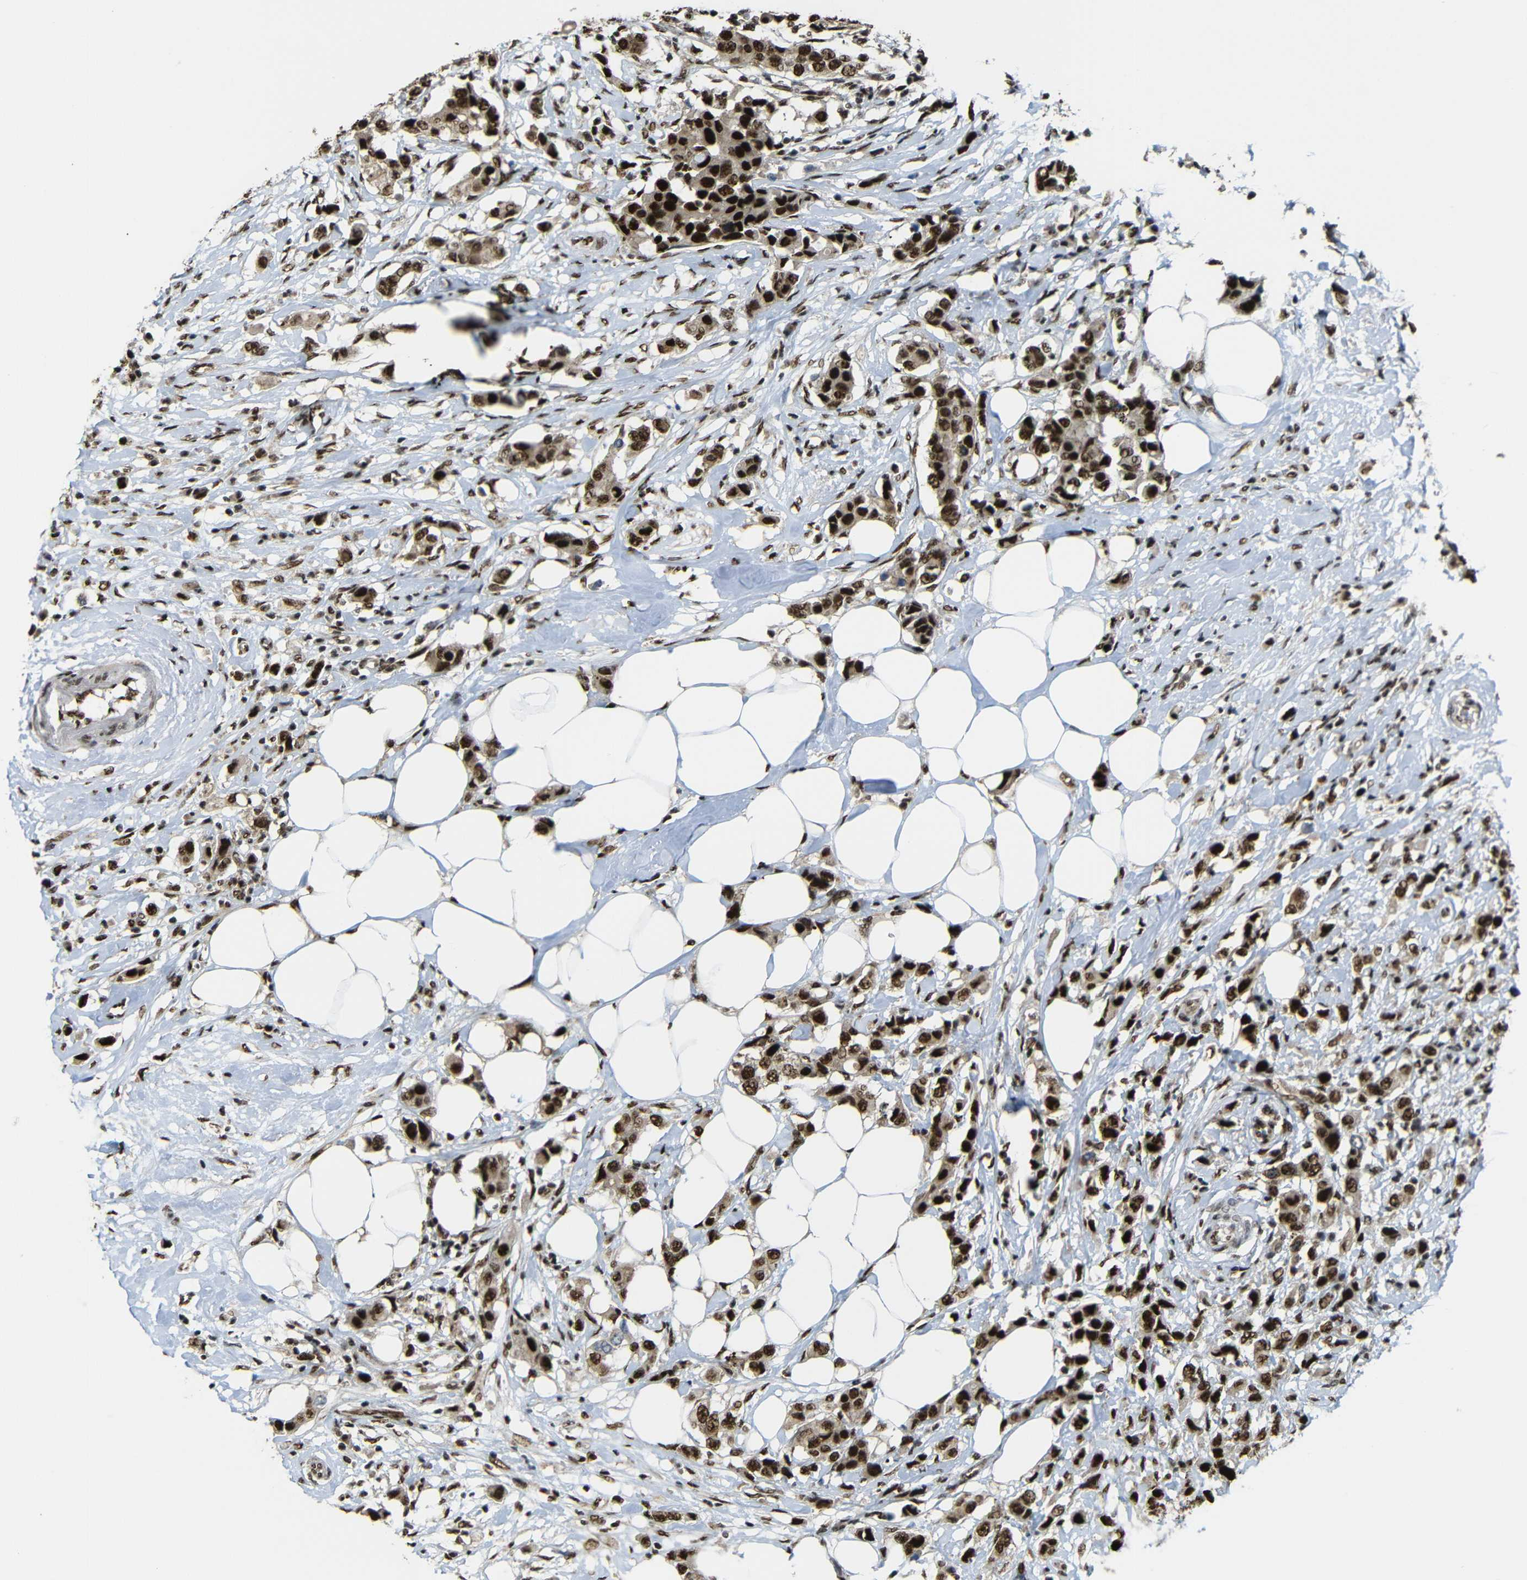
{"staining": {"intensity": "strong", "quantity": ">75%", "location": "cytoplasmic/membranous,nuclear"}, "tissue": "breast cancer", "cell_type": "Tumor cells", "image_type": "cancer", "snomed": [{"axis": "morphology", "description": "Normal tissue, NOS"}, {"axis": "morphology", "description": "Duct carcinoma"}, {"axis": "topography", "description": "Breast"}], "caption": "Strong cytoplasmic/membranous and nuclear protein positivity is appreciated in approximately >75% of tumor cells in intraductal carcinoma (breast).", "gene": "TCF7L2", "patient": {"sex": "female", "age": 50}}